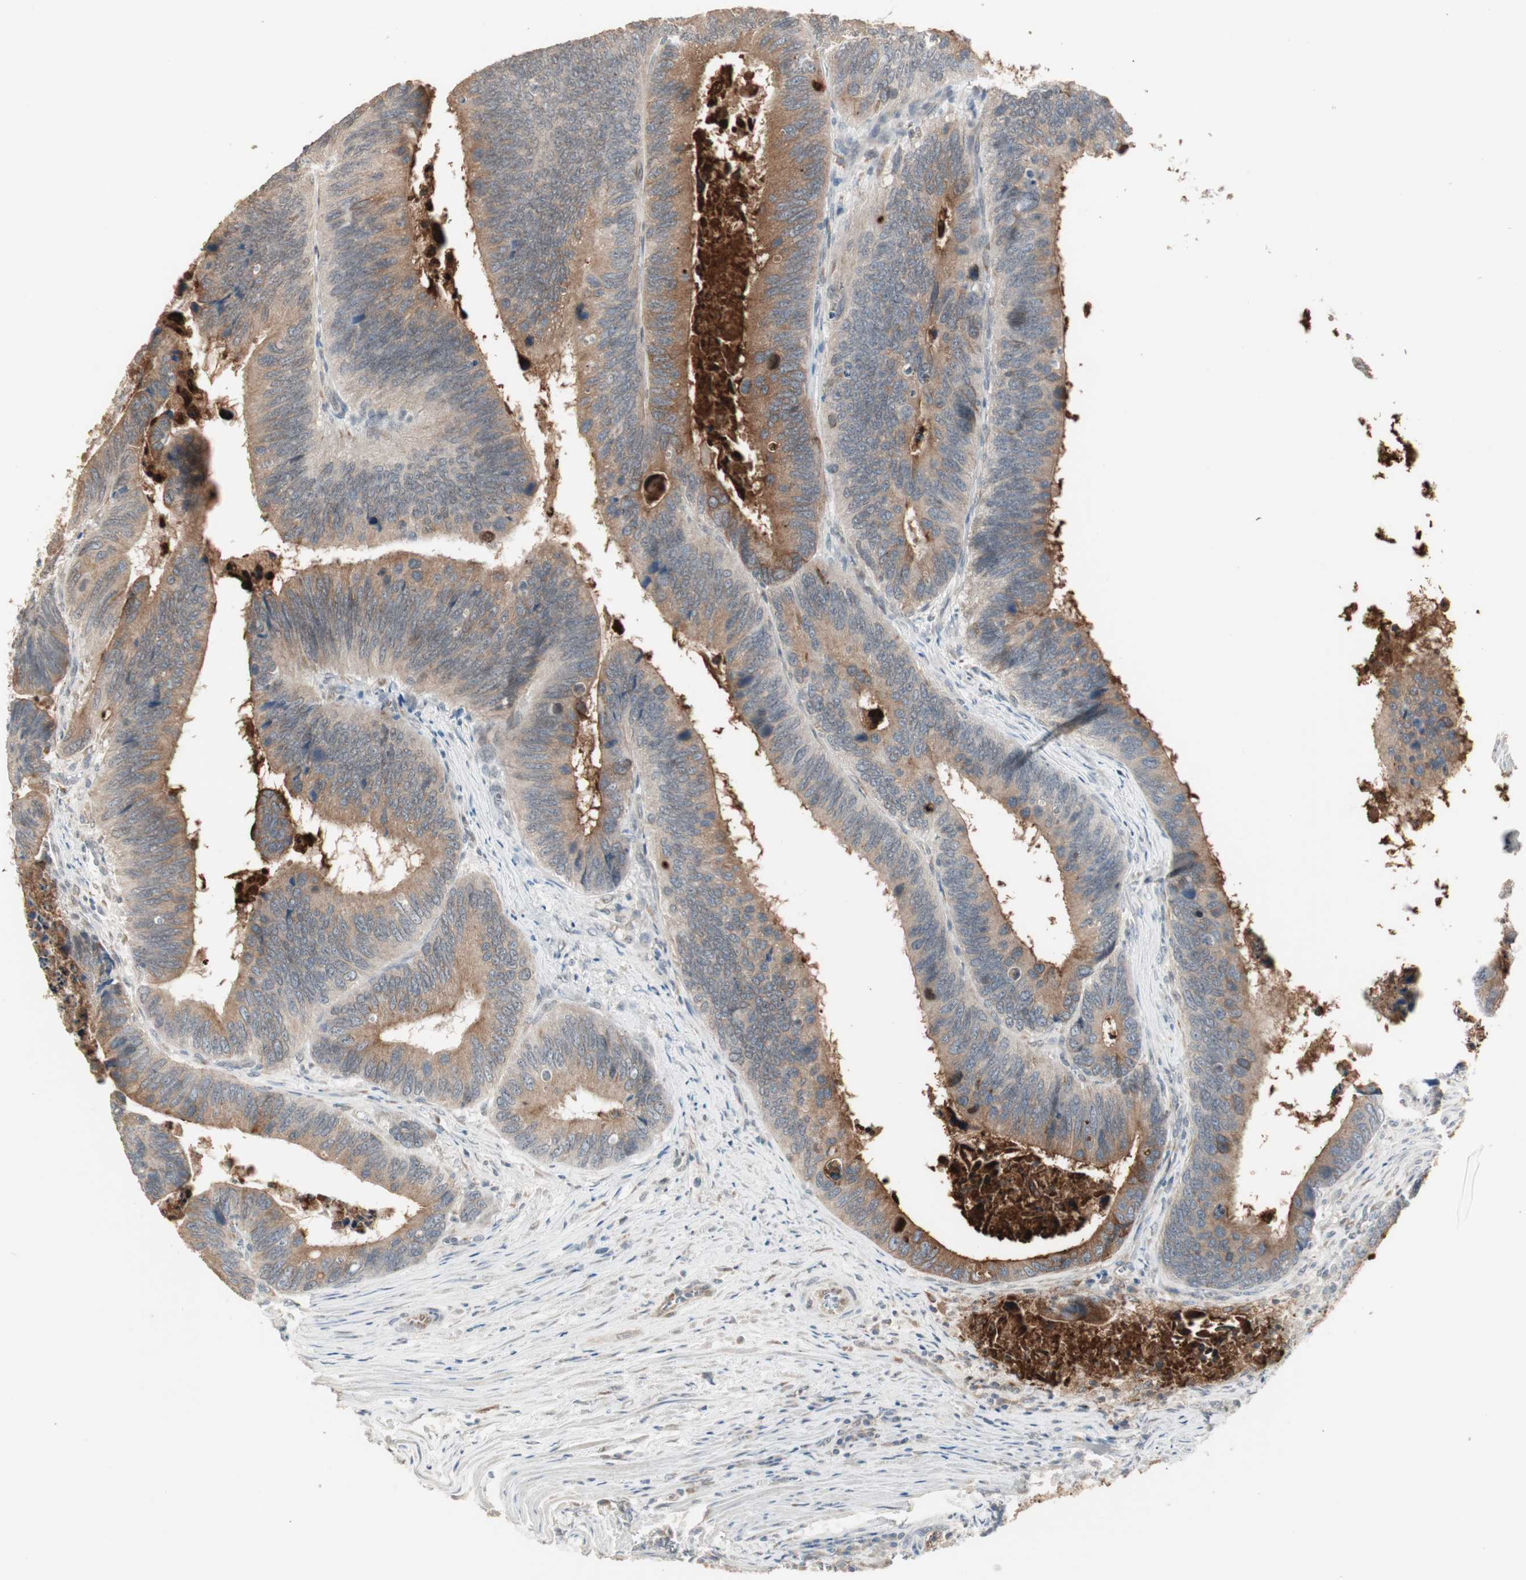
{"staining": {"intensity": "strong", "quantity": ">75%", "location": "cytoplasmic/membranous"}, "tissue": "colorectal cancer", "cell_type": "Tumor cells", "image_type": "cancer", "snomed": [{"axis": "morphology", "description": "Adenocarcinoma, NOS"}, {"axis": "topography", "description": "Colon"}], "caption": "This image shows IHC staining of human adenocarcinoma (colorectal), with high strong cytoplasmic/membranous expression in approximately >75% of tumor cells.", "gene": "TASOR", "patient": {"sex": "male", "age": 72}}